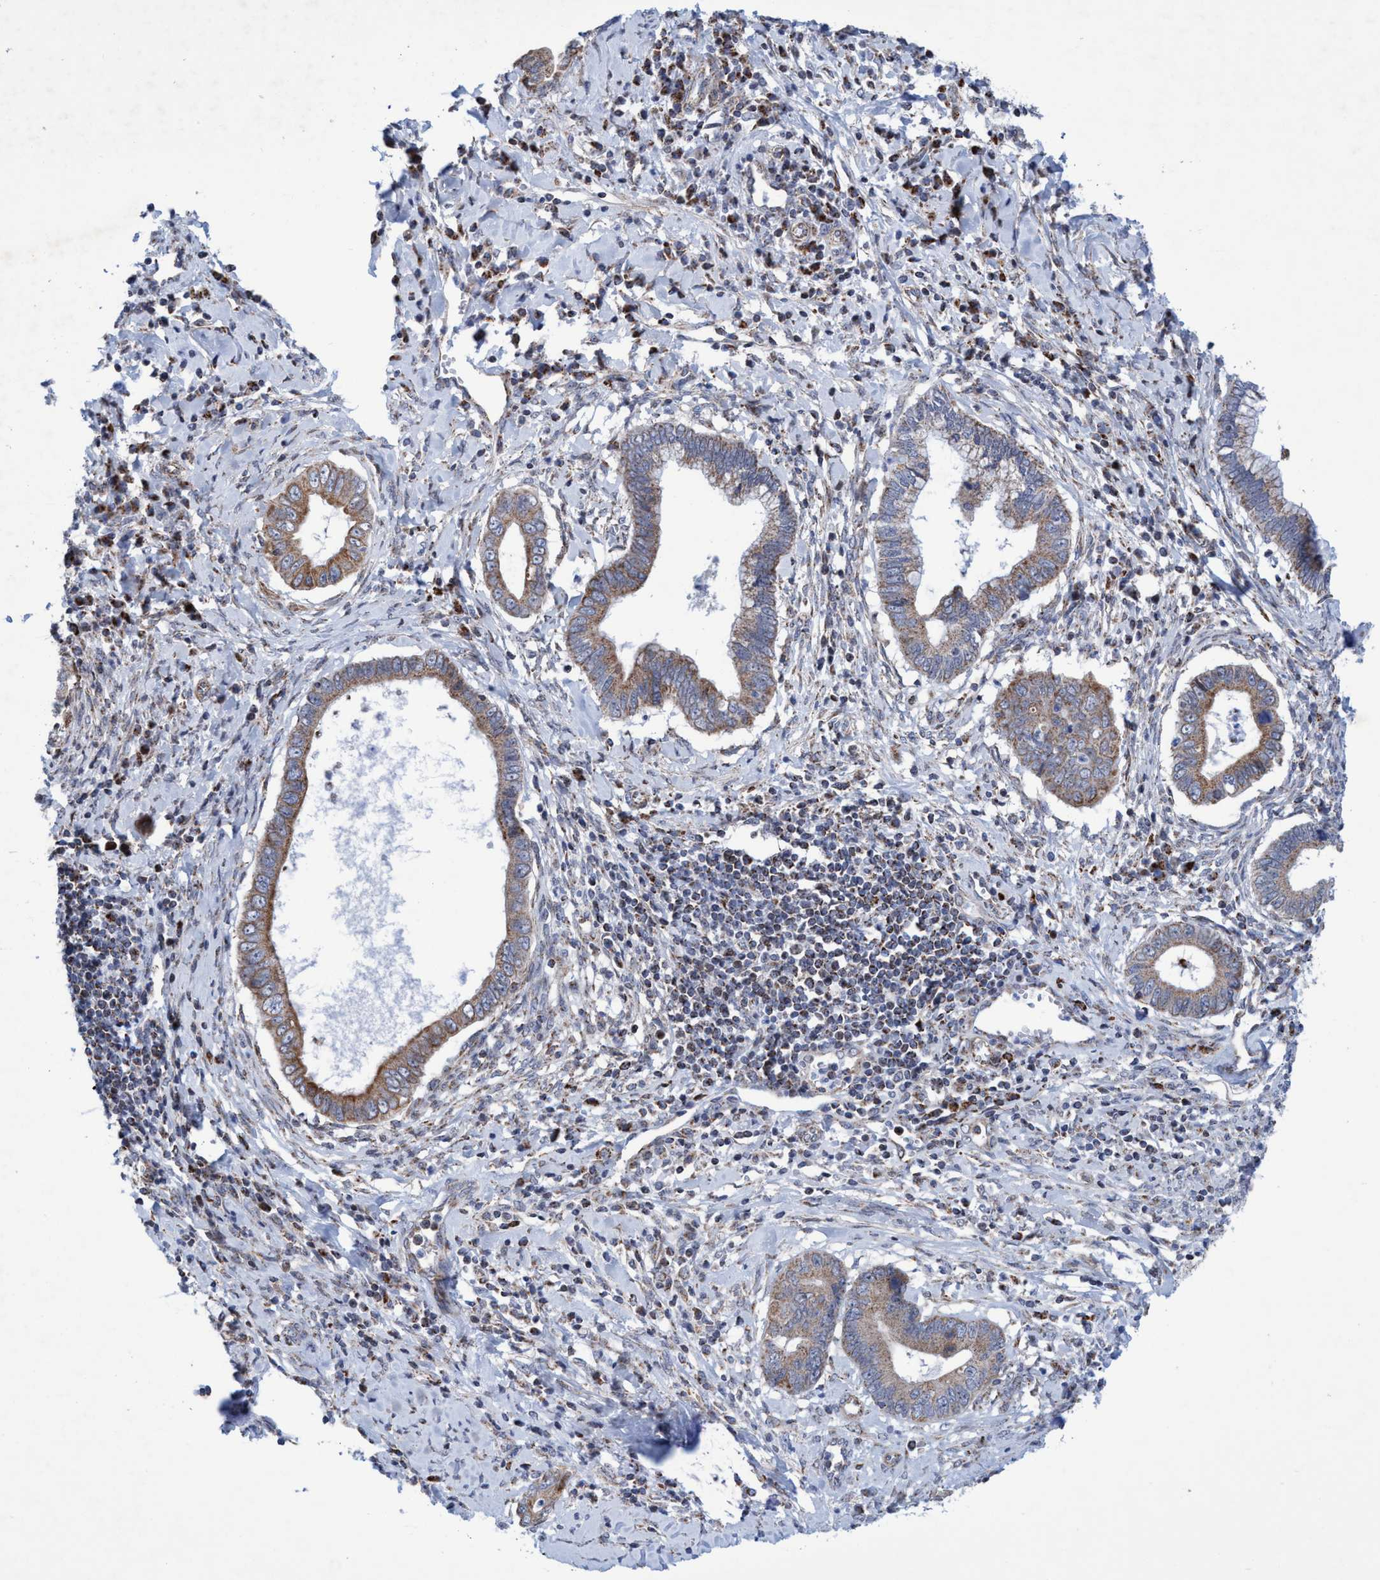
{"staining": {"intensity": "moderate", "quantity": ">75%", "location": "cytoplasmic/membranous"}, "tissue": "cervical cancer", "cell_type": "Tumor cells", "image_type": "cancer", "snomed": [{"axis": "morphology", "description": "Adenocarcinoma, NOS"}, {"axis": "topography", "description": "Cervix"}], "caption": "Immunohistochemical staining of adenocarcinoma (cervical) exhibits medium levels of moderate cytoplasmic/membranous positivity in about >75% of tumor cells.", "gene": "POLR1F", "patient": {"sex": "female", "age": 44}}